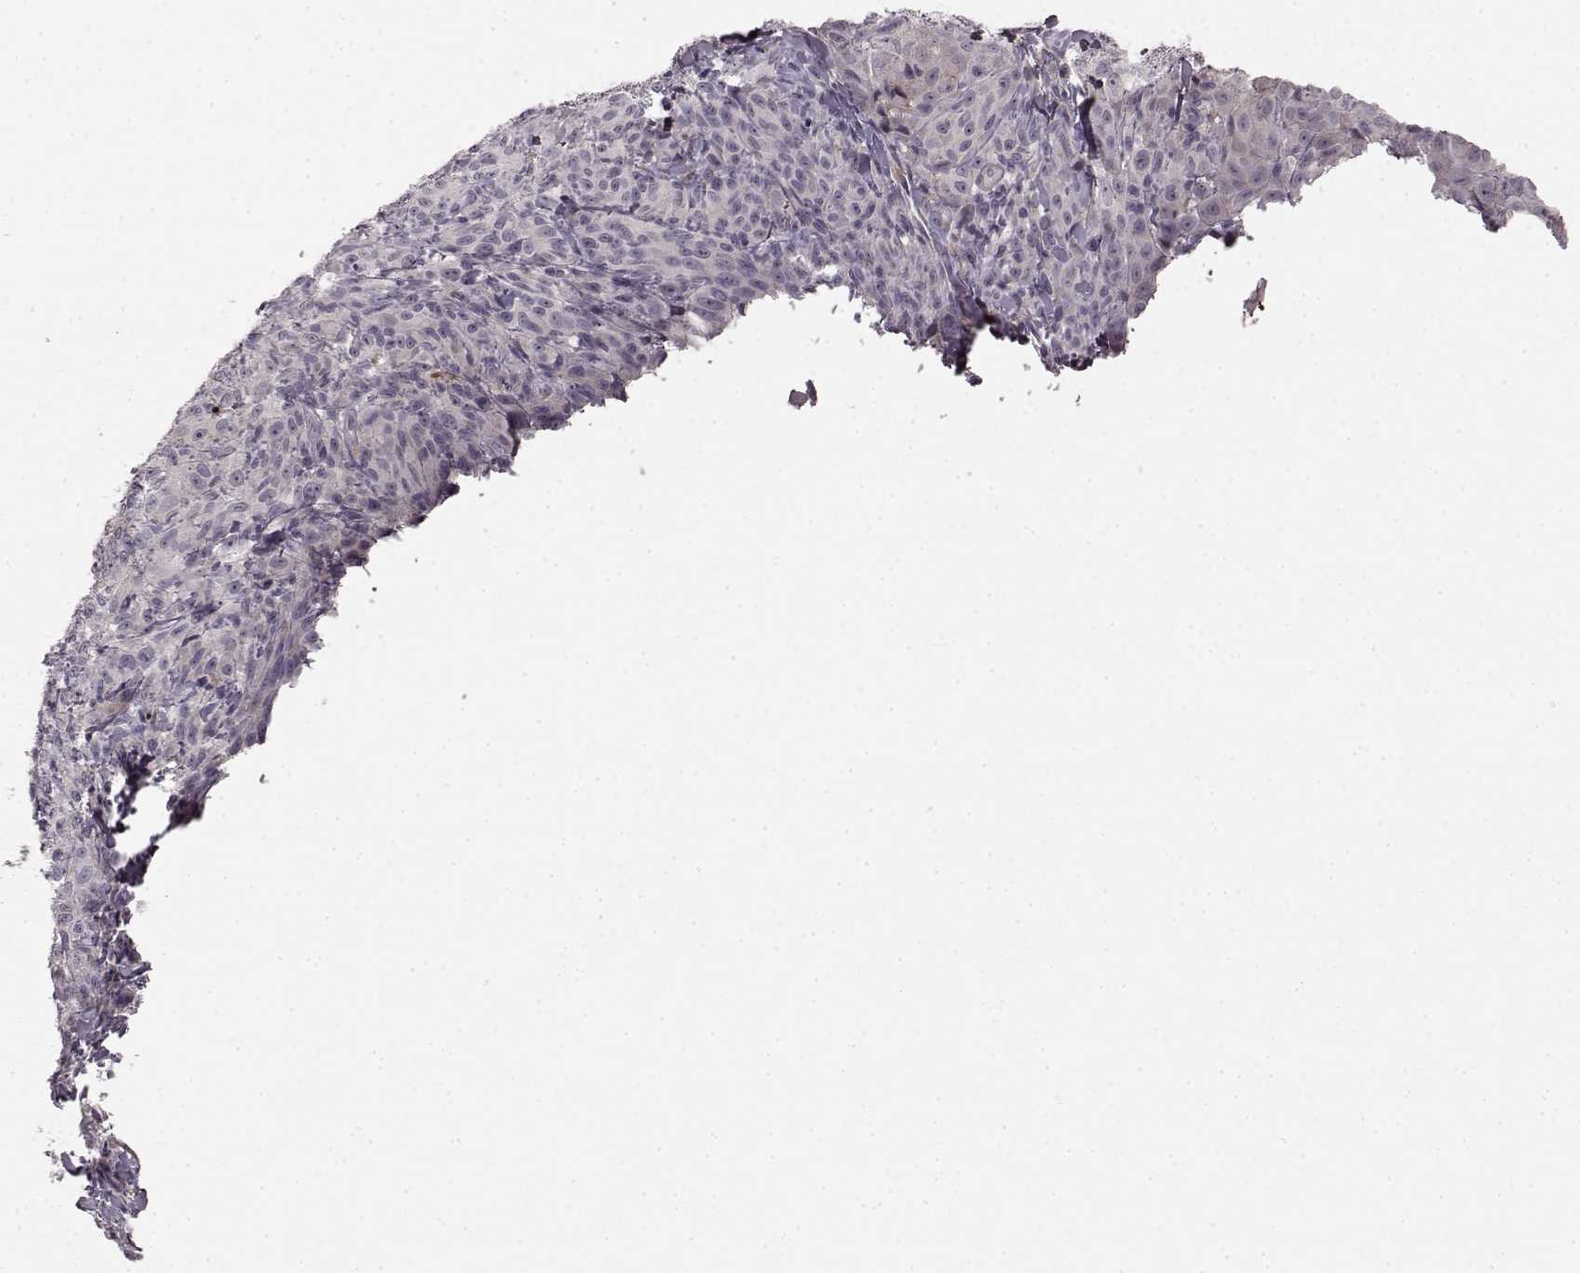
{"staining": {"intensity": "negative", "quantity": "none", "location": "none"}, "tissue": "melanoma", "cell_type": "Tumor cells", "image_type": "cancer", "snomed": [{"axis": "morphology", "description": "Malignant melanoma, NOS"}, {"axis": "topography", "description": "Skin"}], "caption": "IHC histopathology image of neoplastic tissue: malignant melanoma stained with DAB reveals no significant protein positivity in tumor cells.", "gene": "SLC22A18", "patient": {"sex": "male", "age": 89}}